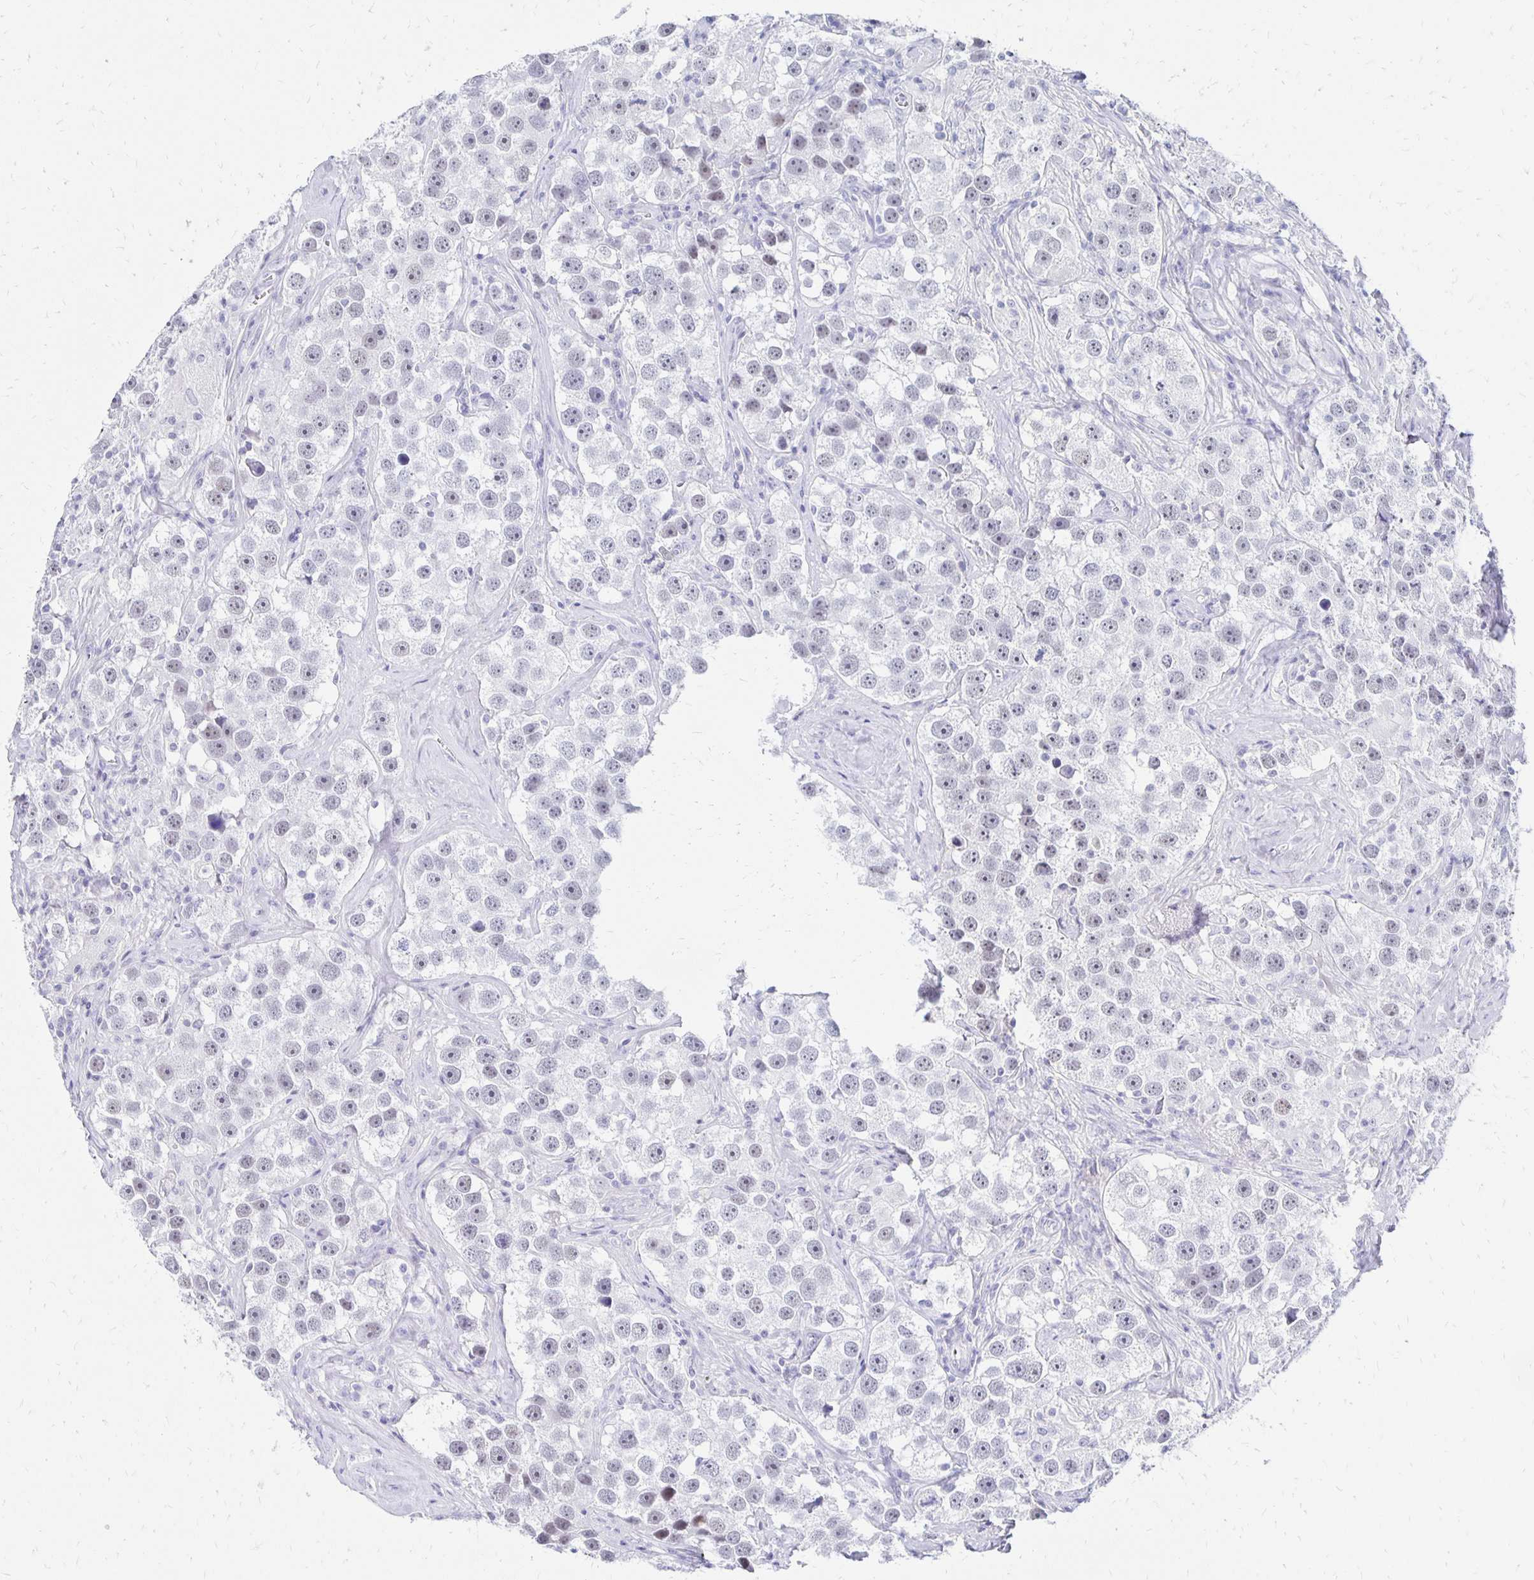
{"staining": {"intensity": "weak", "quantity": "<25%", "location": "nuclear"}, "tissue": "testis cancer", "cell_type": "Tumor cells", "image_type": "cancer", "snomed": [{"axis": "morphology", "description": "Seminoma, NOS"}, {"axis": "topography", "description": "Testis"}], "caption": "This image is of testis seminoma stained with immunohistochemistry (IHC) to label a protein in brown with the nuclei are counter-stained blue. There is no positivity in tumor cells.", "gene": "SYT2", "patient": {"sex": "male", "age": 49}}